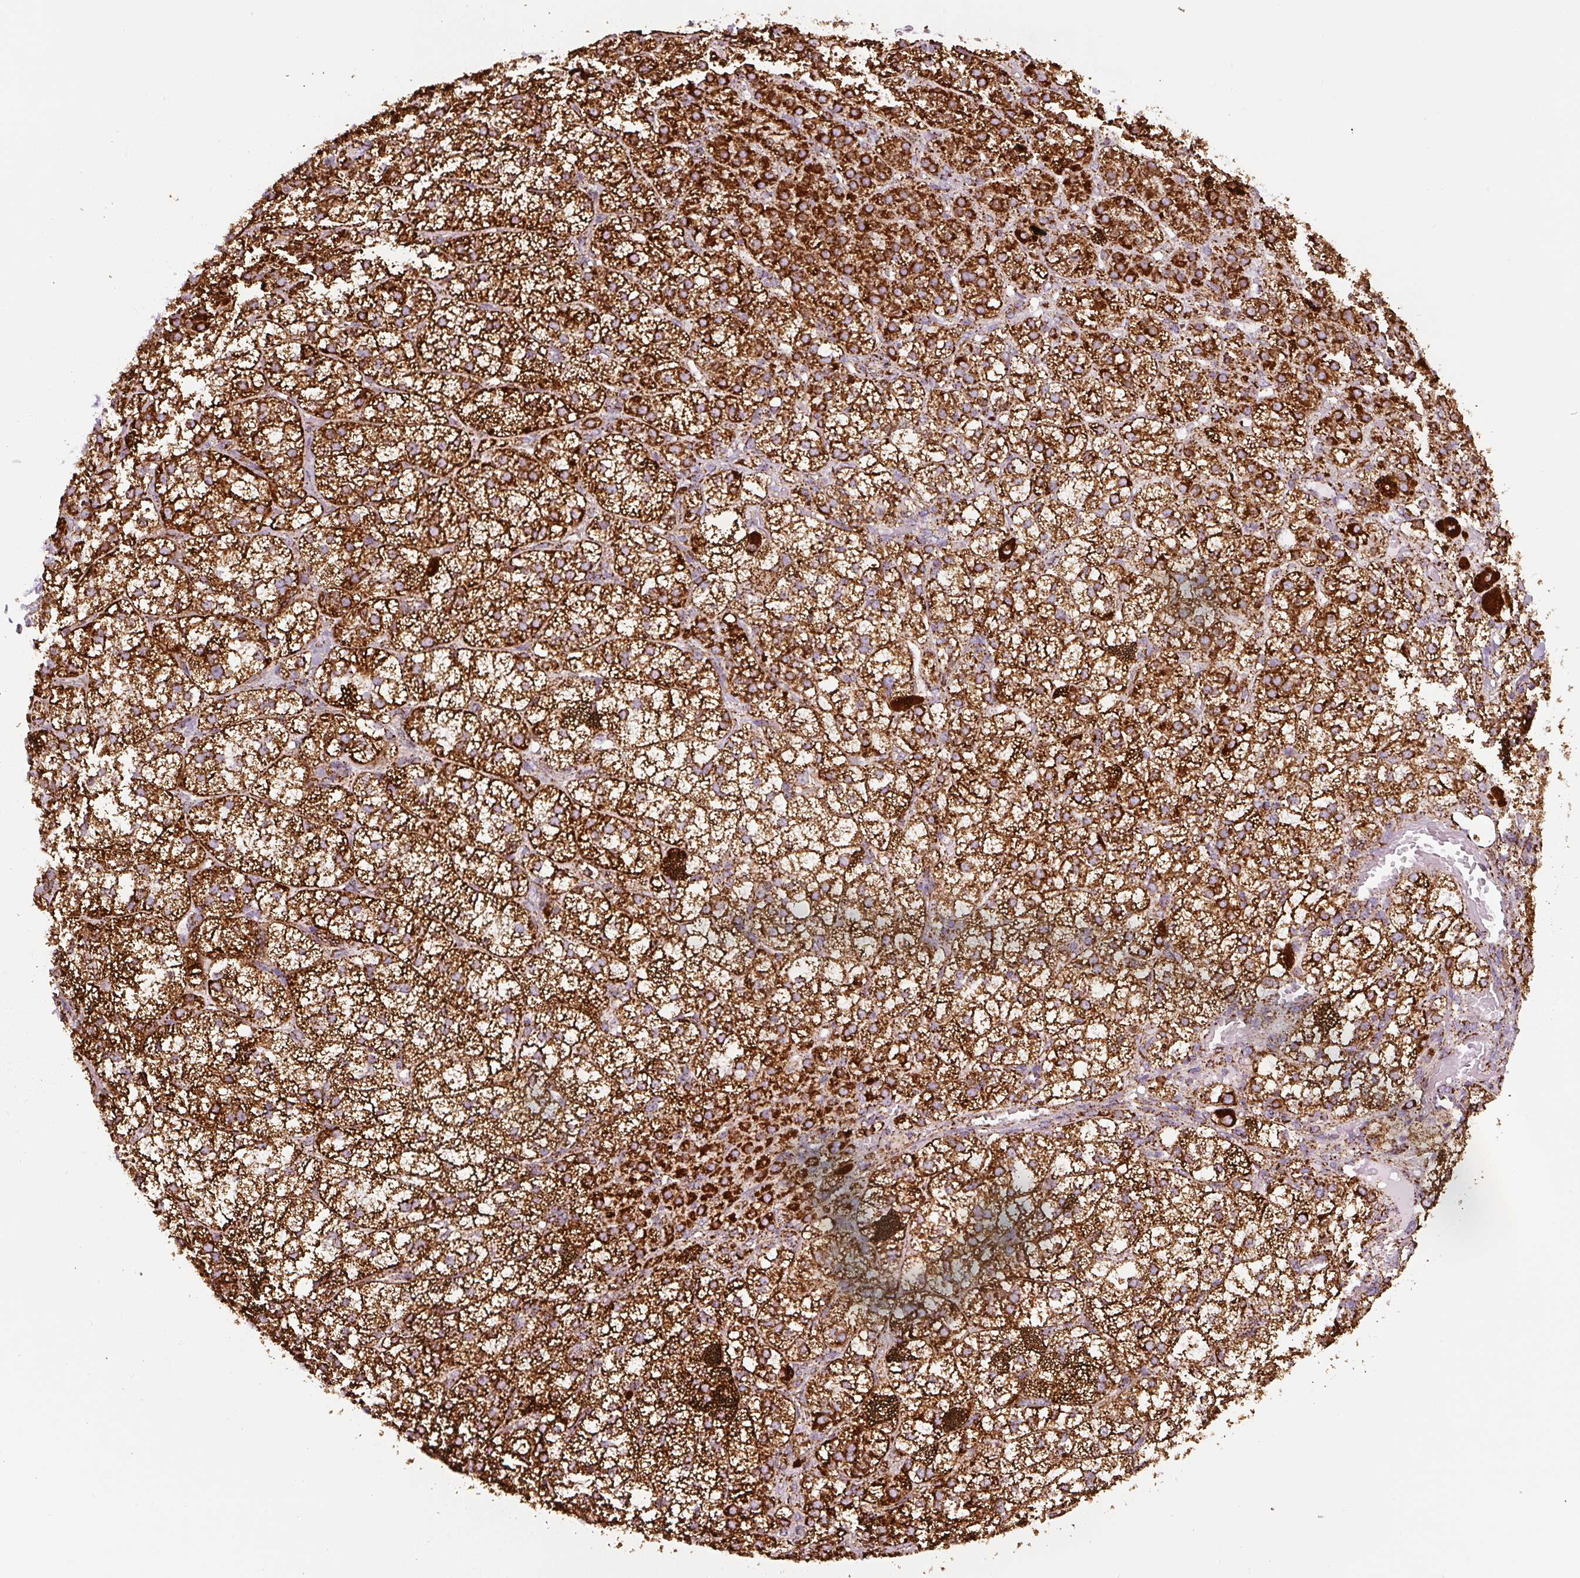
{"staining": {"intensity": "strong", "quantity": ">75%", "location": "cytoplasmic/membranous"}, "tissue": "adrenal gland", "cell_type": "Glandular cells", "image_type": "normal", "snomed": [{"axis": "morphology", "description": "Normal tissue, NOS"}, {"axis": "topography", "description": "Adrenal gland"}], "caption": "The image exhibits staining of benign adrenal gland, revealing strong cytoplasmic/membranous protein staining (brown color) within glandular cells.", "gene": "ATP5F1A", "patient": {"sex": "female", "age": 60}}